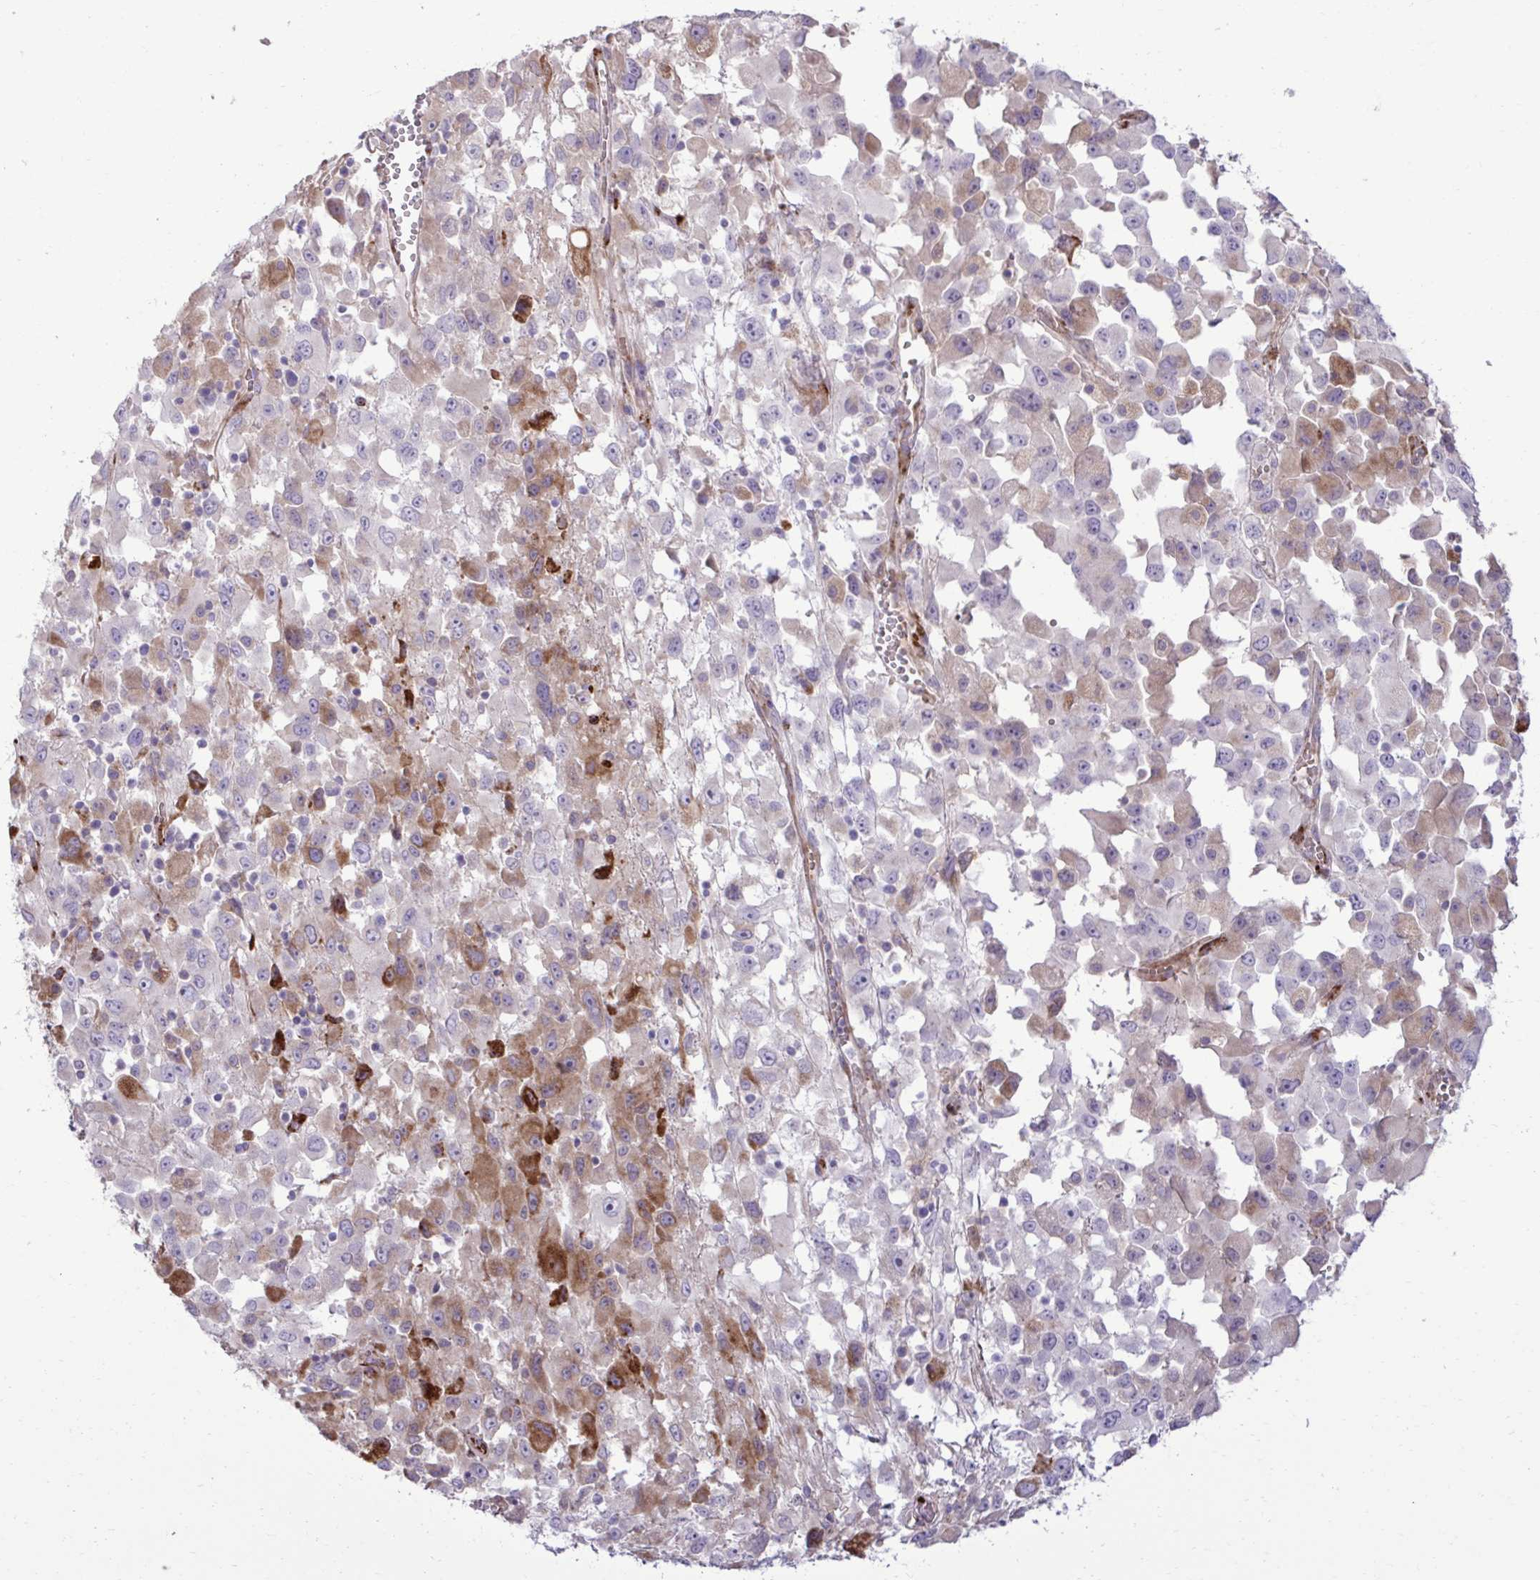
{"staining": {"intensity": "moderate", "quantity": "<25%", "location": "cytoplasmic/membranous"}, "tissue": "melanoma", "cell_type": "Tumor cells", "image_type": "cancer", "snomed": [{"axis": "morphology", "description": "Malignant melanoma, Metastatic site"}, {"axis": "topography", "description": "Soft tissue"}], "caption": "About <25% of tumor cells in melanoma reveal moderate cytoplasmic/membranous protein expression as visualized by brown immunohistochemical staining.", "gene": "LIMS1", "patient": {"sex": "male", "age": 50}}